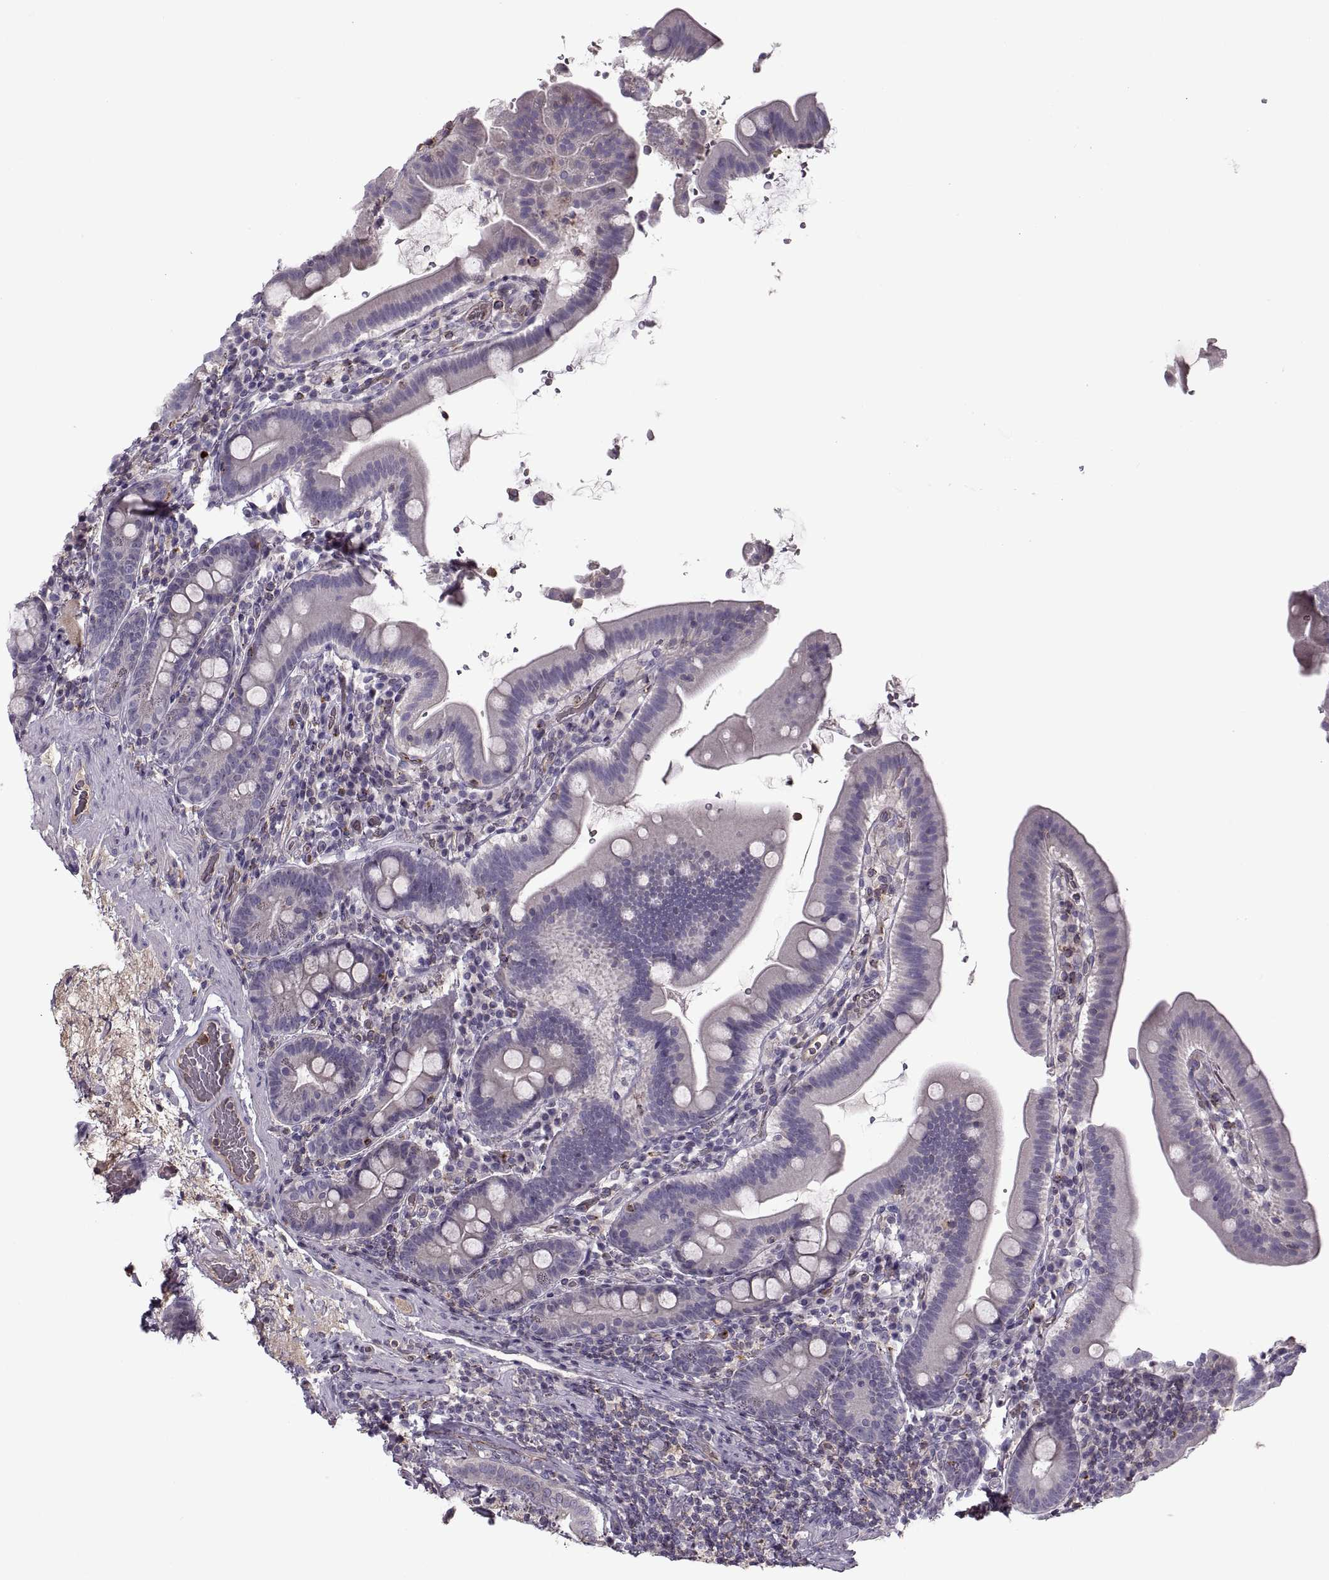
{"staining": {"intensity": "negative", "quantity": "none", "location": "none"}, "tissue": "small intestine", "cell_type": "Glandular cells", "image_type": "normal", "snomed": [{"axis": "morphology", "description": "Normal tissue, NOS"}, {"axis": "topography", "description": "Small intestine"}], "caption": "This is a photomicrograph of immunohistochemistry staining of benign small intestine, which shows no positivity in glandular cells.", "gene": "SLC2A14", "patient": {"sex": "male", "age": 26}}